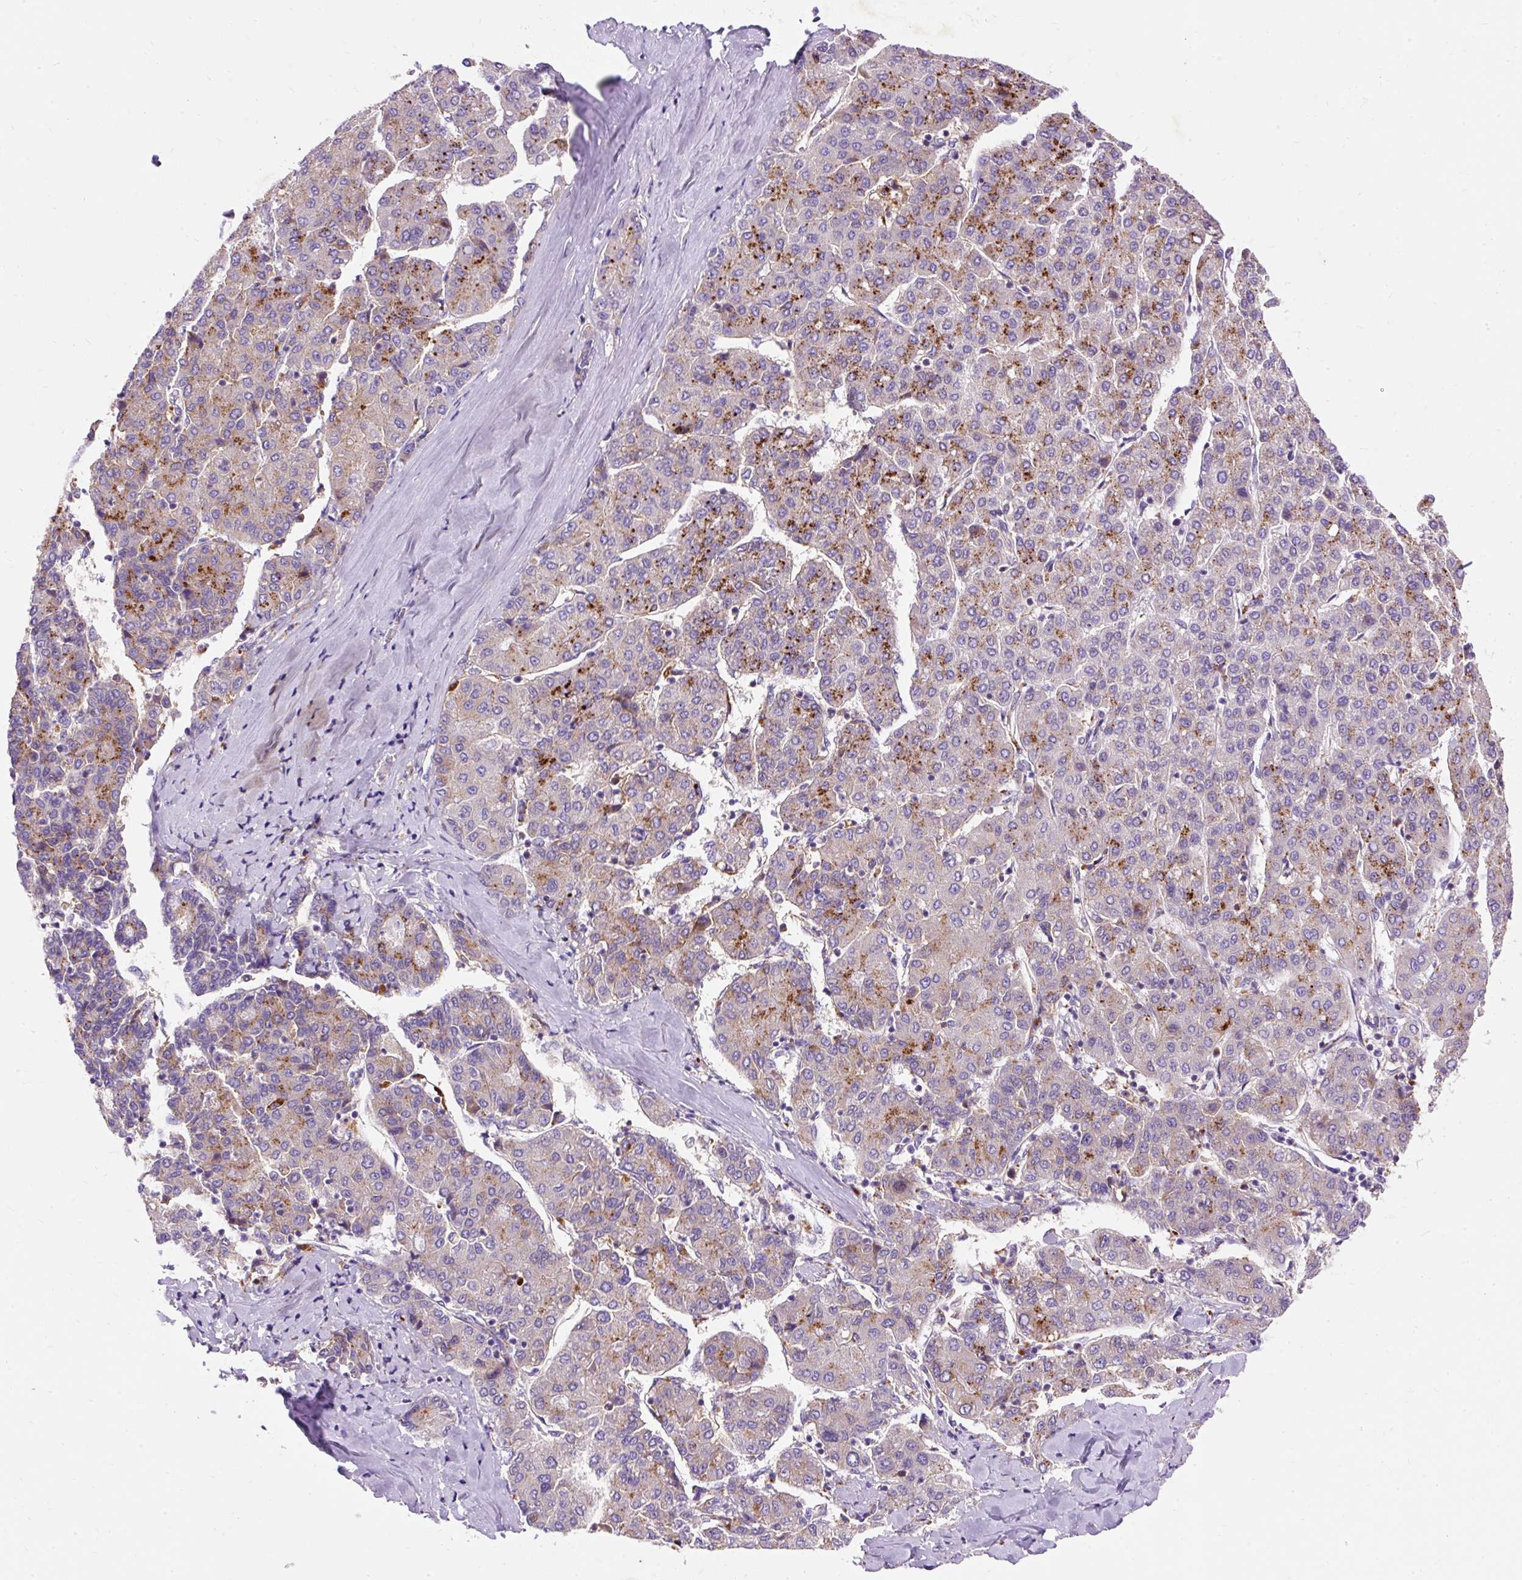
{"staining": {"intensity": "moderate", "quantity": "25%-75%", "location": "cytoplasmic/membranous"}, "tissue": "liver cancer", "cell_type": "Tumor cells", "image_type": "cancer", "snomed": [{"axis": "morphology", "description": "Carcinoma, Hepatocellular, NOS"}, {"axis": "topography", "description": "Liver"}], "caption": "Moderate cytoplasmic/membranous protein positivity is seen in approximately 25%-75% of tumor cells in liver cancer (hepatocellular carcinoma).", "gene": "OR4K15", "patient": {"sex": "male", "age": 65}}